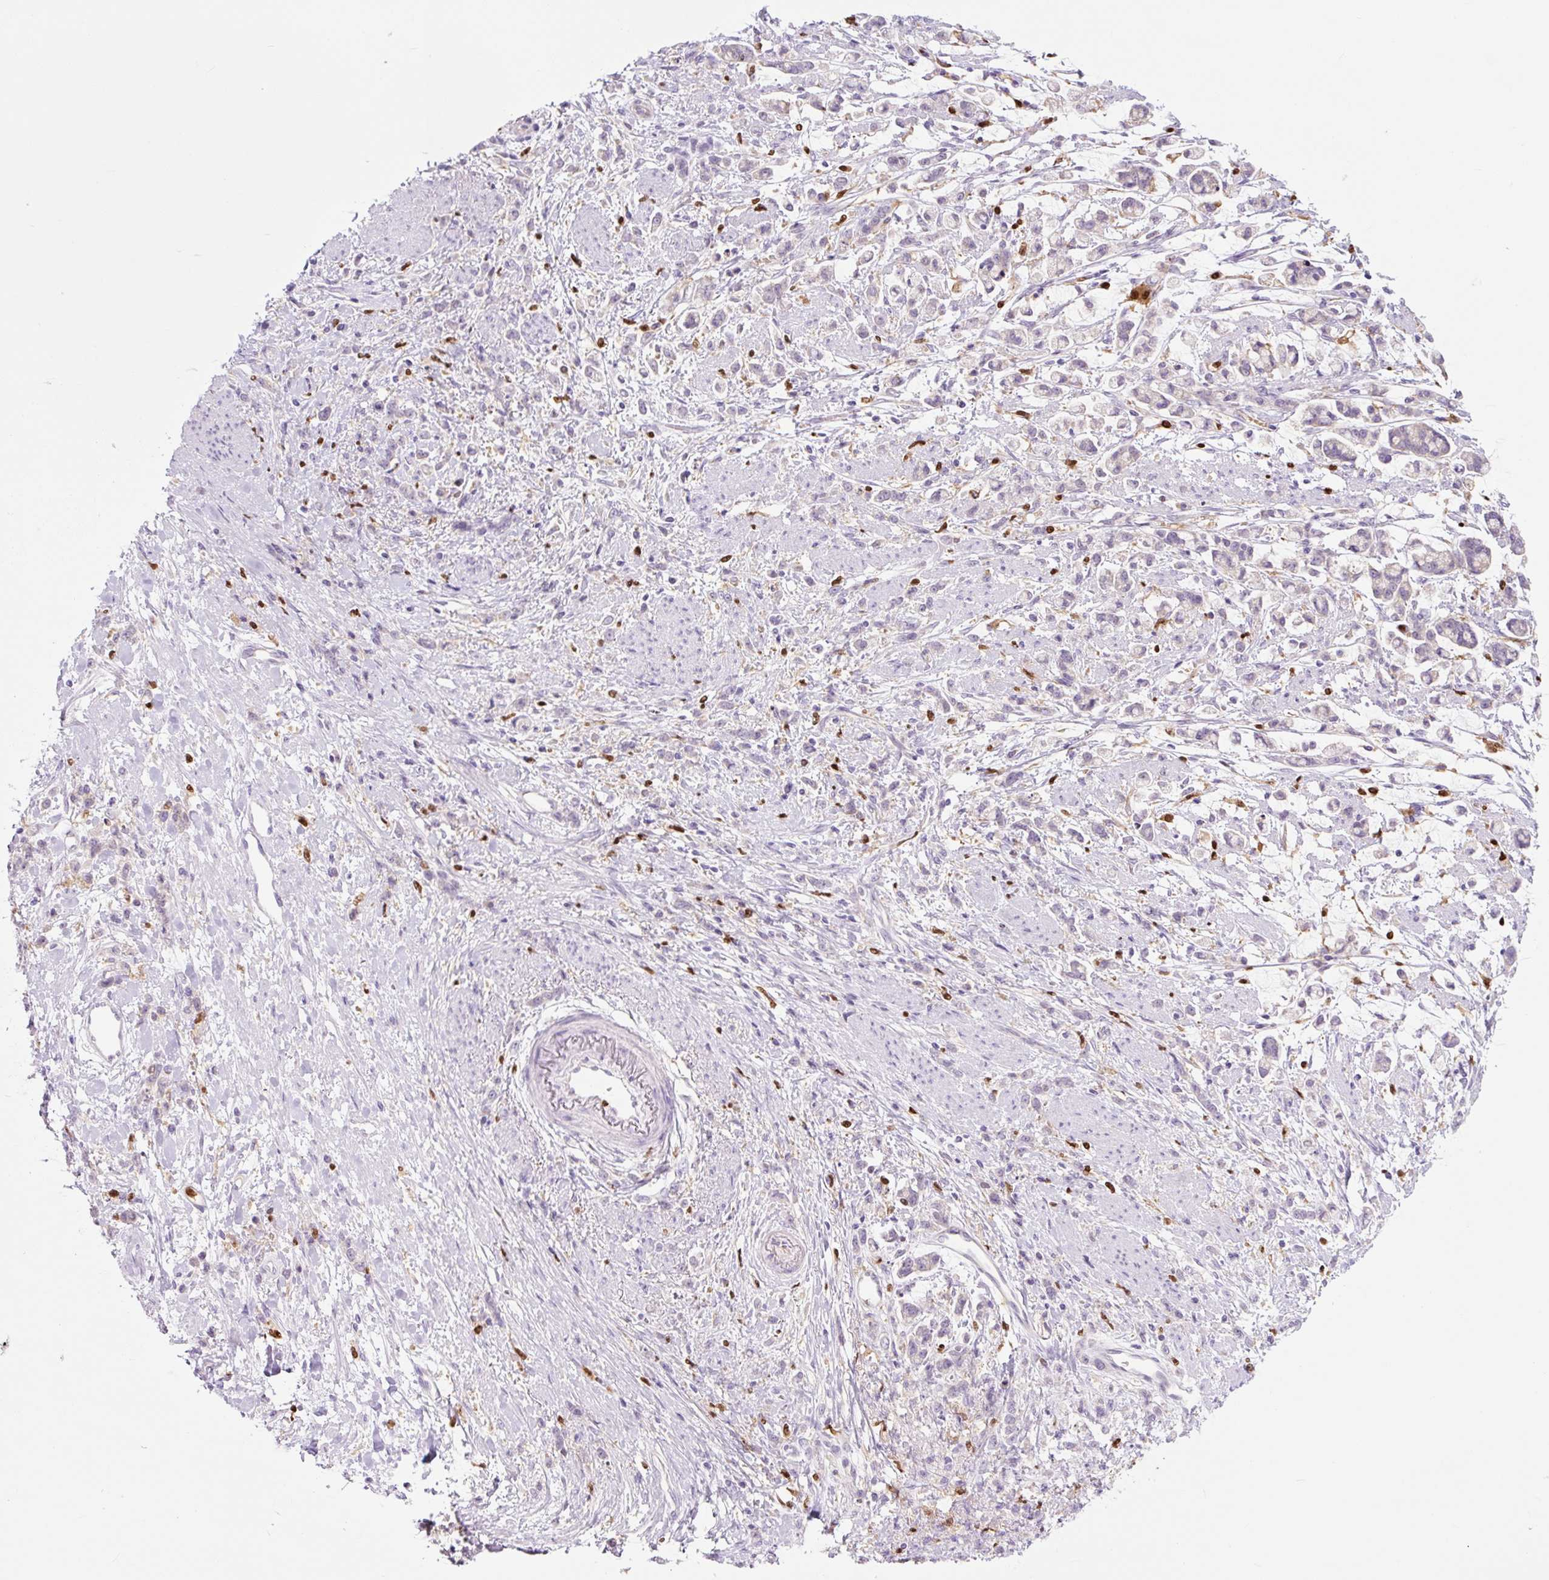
{"staining": {"intensity": "negative", "quantity": "none", "location": "none"}, "tissue": "stomach cancer", "cell_type": "Tumor cells", "image_type": "cancer", "snomed": [{"axis": "morphology", "description": "Adenocarcinoma, NOS"}, {"axis": "topography", "description": "Stomach"}], "caption": "Tumor cells show no significant staining in stomach adenocarcinoma.", "gene": "SPI1", "patient": {"sex": "female", "age": 60}}